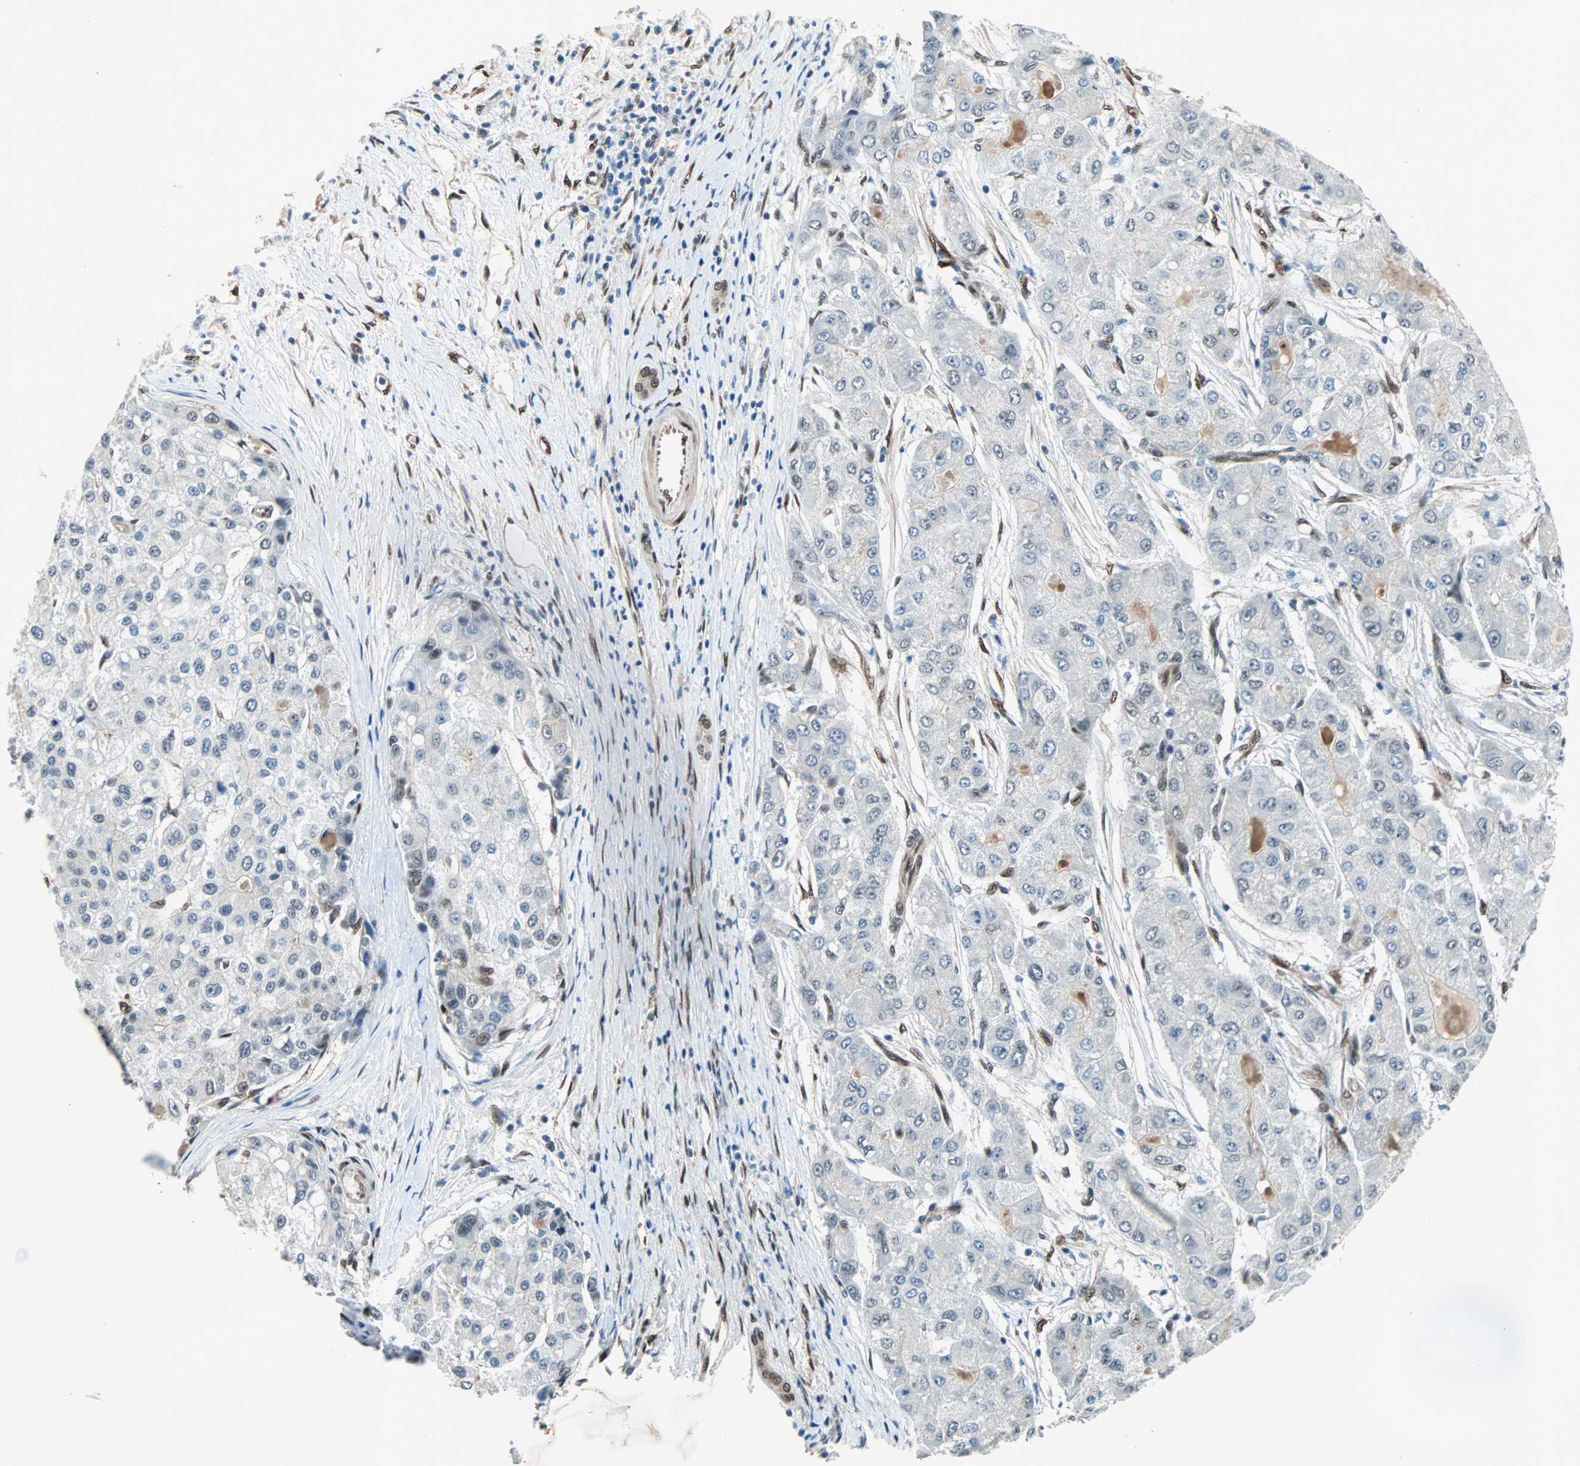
{"staining": {"intensity": "weak", "quantity": "<25%", "location": "nuclear"}, "tissue": "liver cancer", "cell_type": "Tumor cells", "image_type": "cancer", "snomed": [{"axis": "morphology", "description": "Carcinoma, Hepatocellular, NOS"}, {"axis": "topography", "description": "Liver"}], "caption": "Immunohistochemical staining of liver hepatocellular carcinoma reveals no significant staining in tumor cells.", "gene": "WWTR1", "patient": {"sex": "male", "age": 80}}